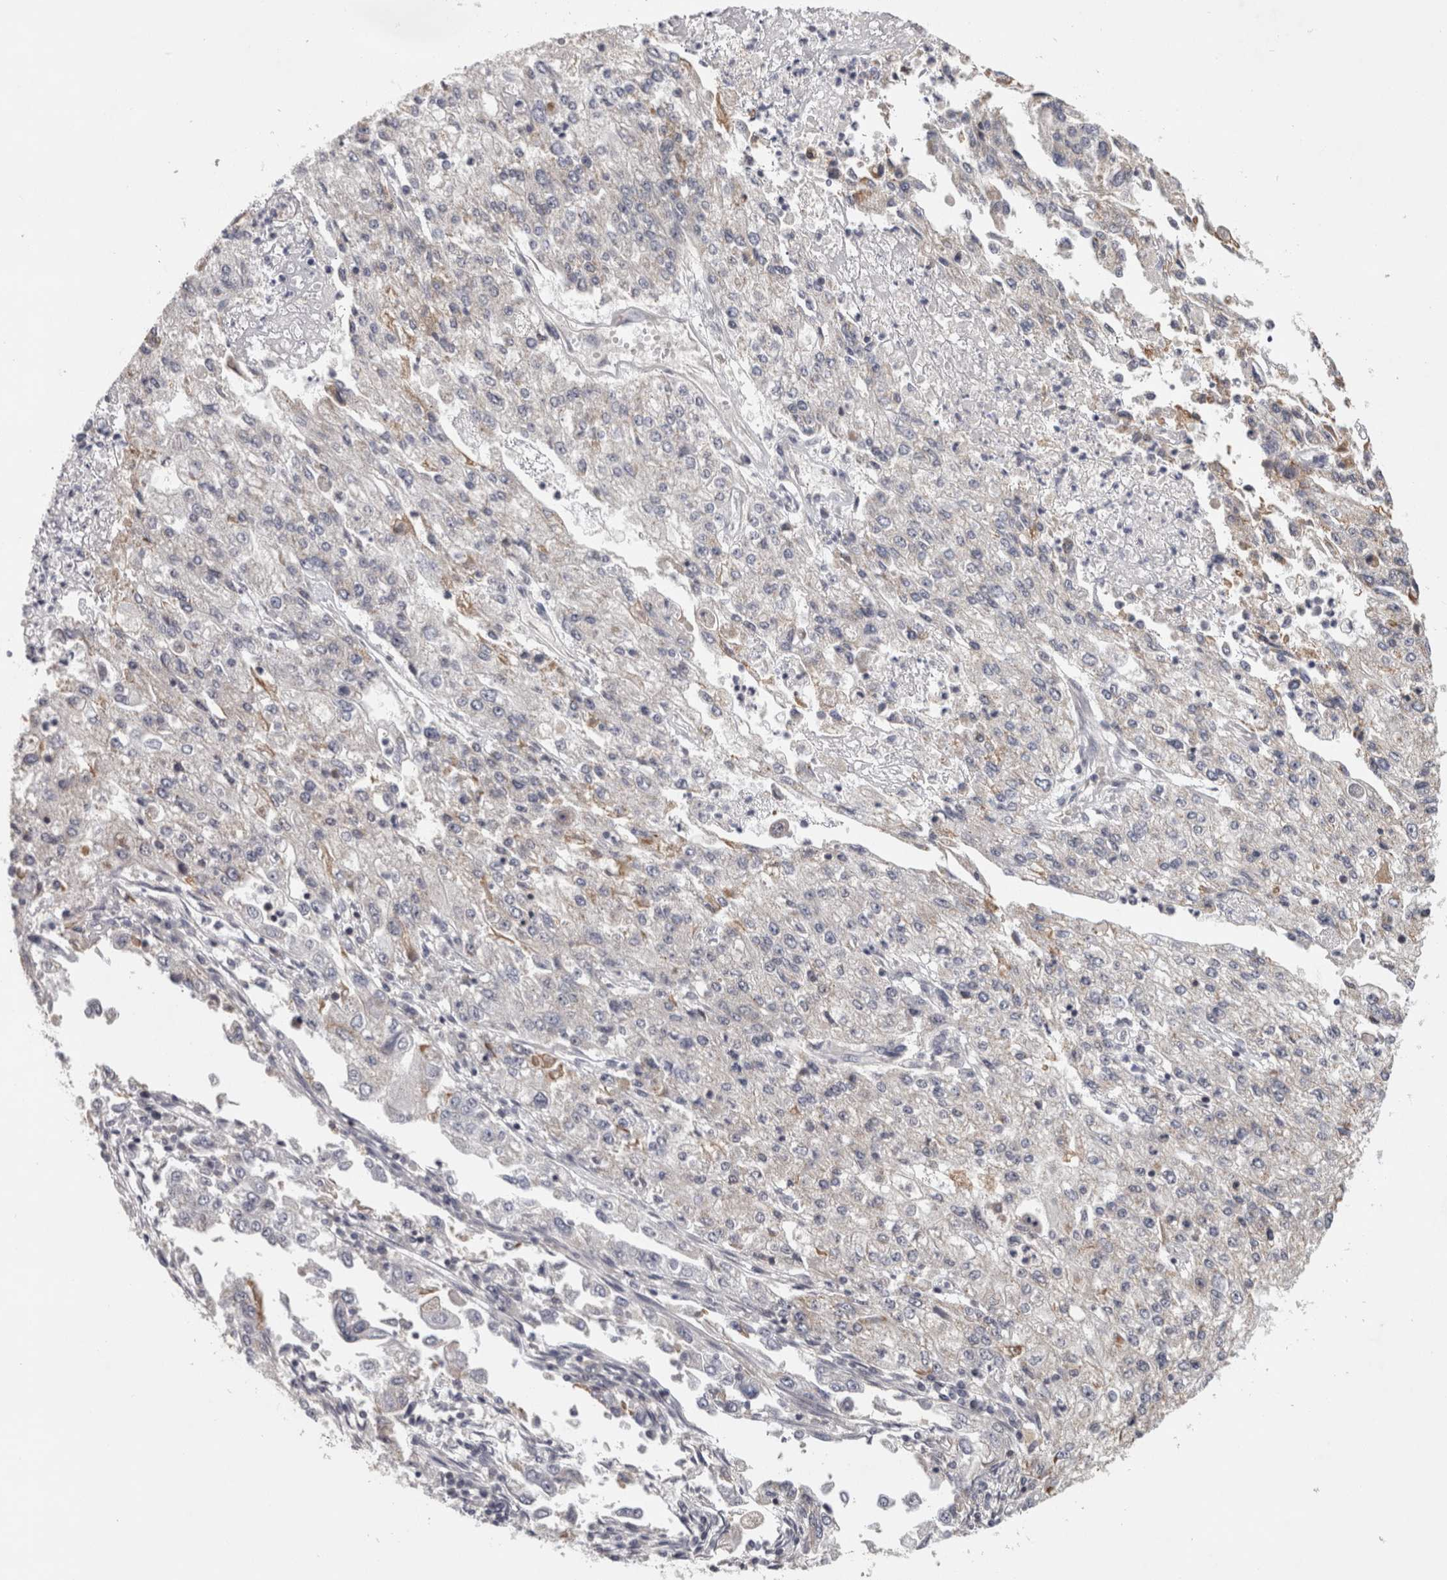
{"staining": {"intensity": "negative", "quantity": "none", "location": "none"}, "tissue": "endometrial cancer", "cell_type": "Tumor cells", "image_type": "cancer", "snomed": [{"axis": "morphology", "description": "Adenocarcinoma, NOS"}, {"axis": "topography", "description": "Endometrium"}], "caption": "High power microscopy histopathology image of an IHC histopathology image of endometrial adenocarcinoma, revealing no significant expression in tumor cells.", "gene": "ACAT2", "patient": {"sex": "female", "age": 49}}